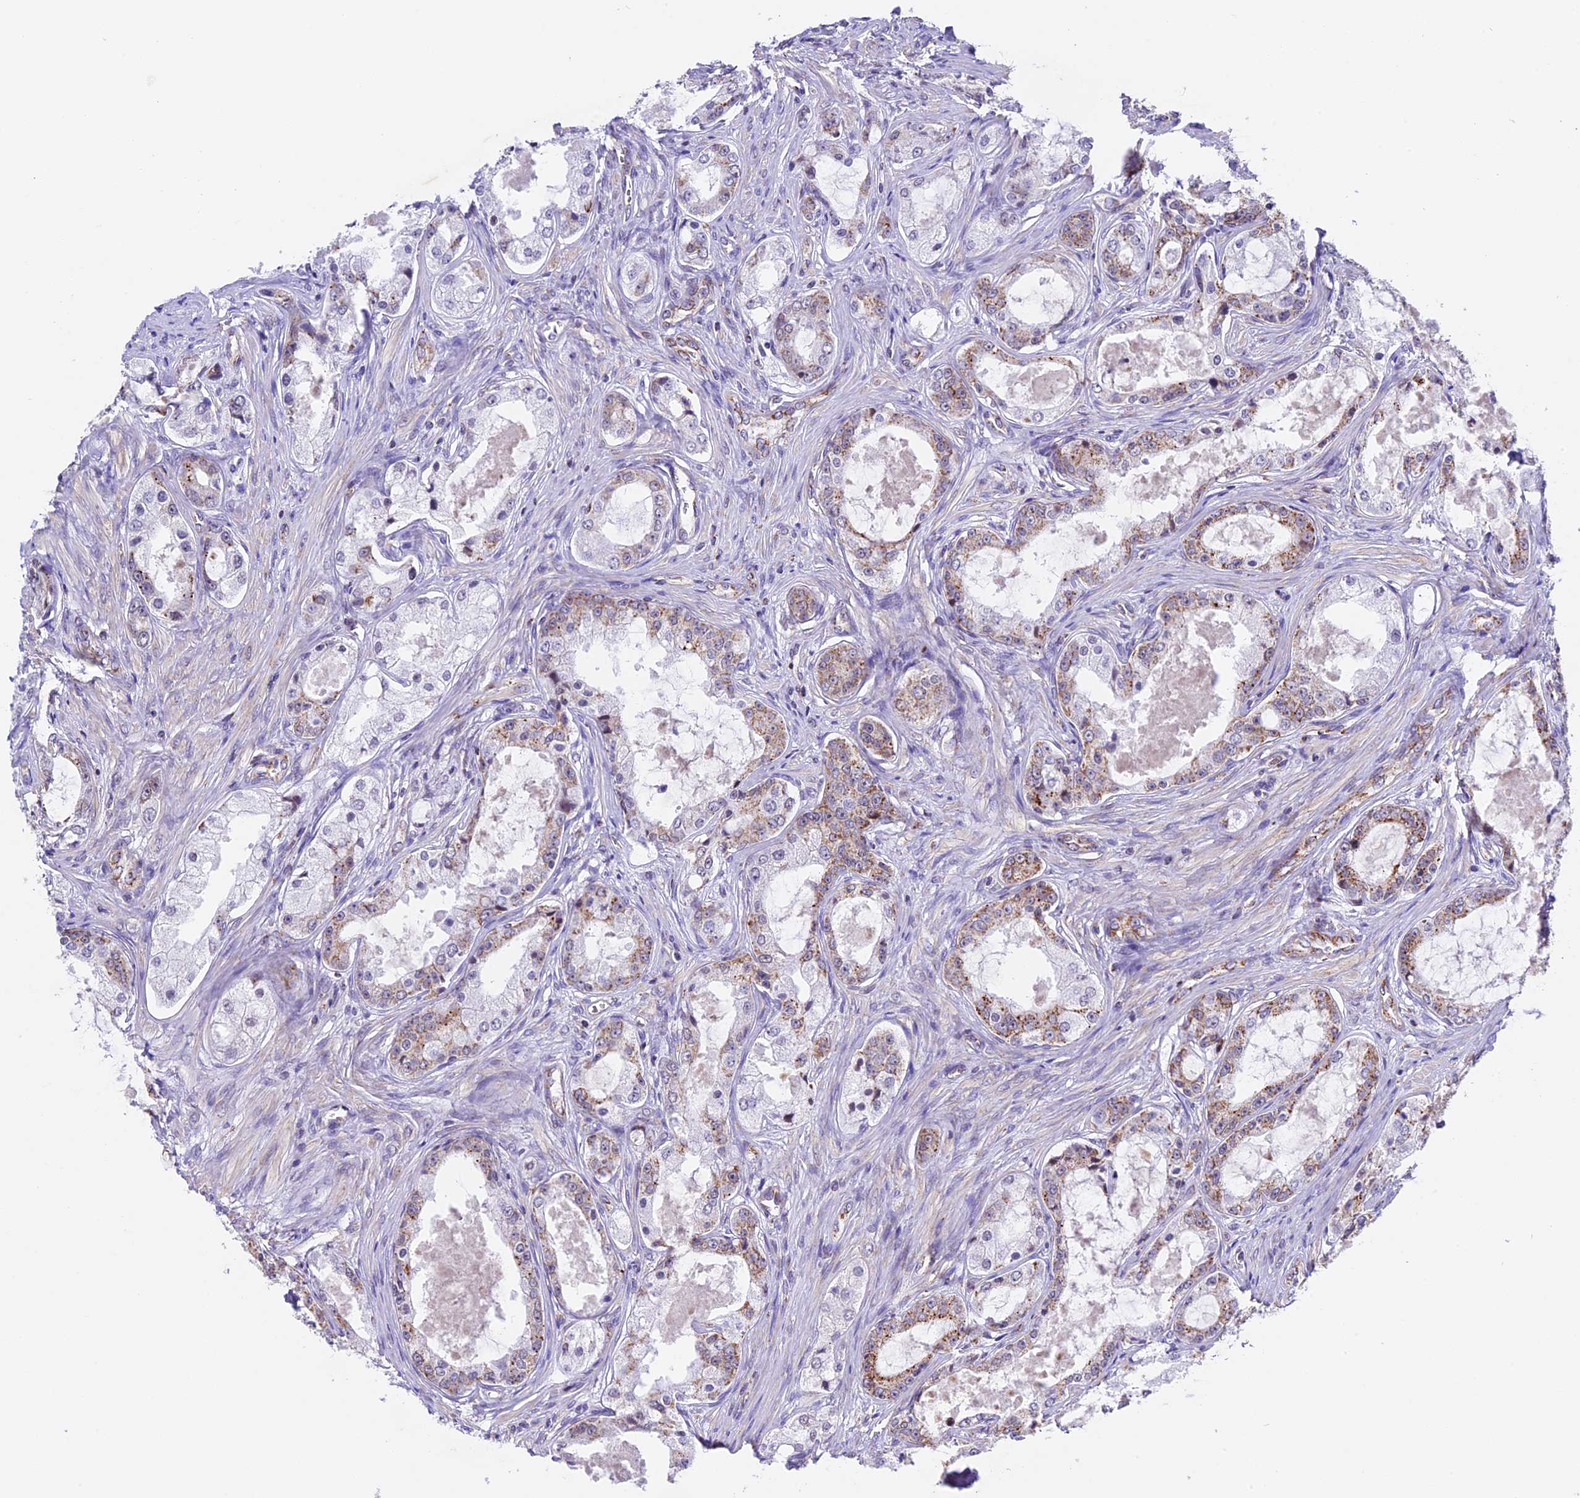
{"staining": {"intensity": "moderate", "quantity": "<25%", "location": "cytoplasmic/membranous"}, "tissue": "prostate cancer", "cell_type": "Tumor cells", "image_type": "cancer", "snomed": [{"axis": "morphology", "description": "Adenocarcinoma, Low grade"}, {"axis": "topography", "description": "Prostate"}], "caption": "High-power microscopy captured an immunohistochemistry histopathology image of low-grade adenocarcinoma (prostate), revealing moderate cytoplasmic/membranous expression in about <25% of tumor cells. (DAB = brown stain, brightfield microscopy at high magnification).", "gene": "TFAM", "patient": {"sex": "male", "age": 68}}